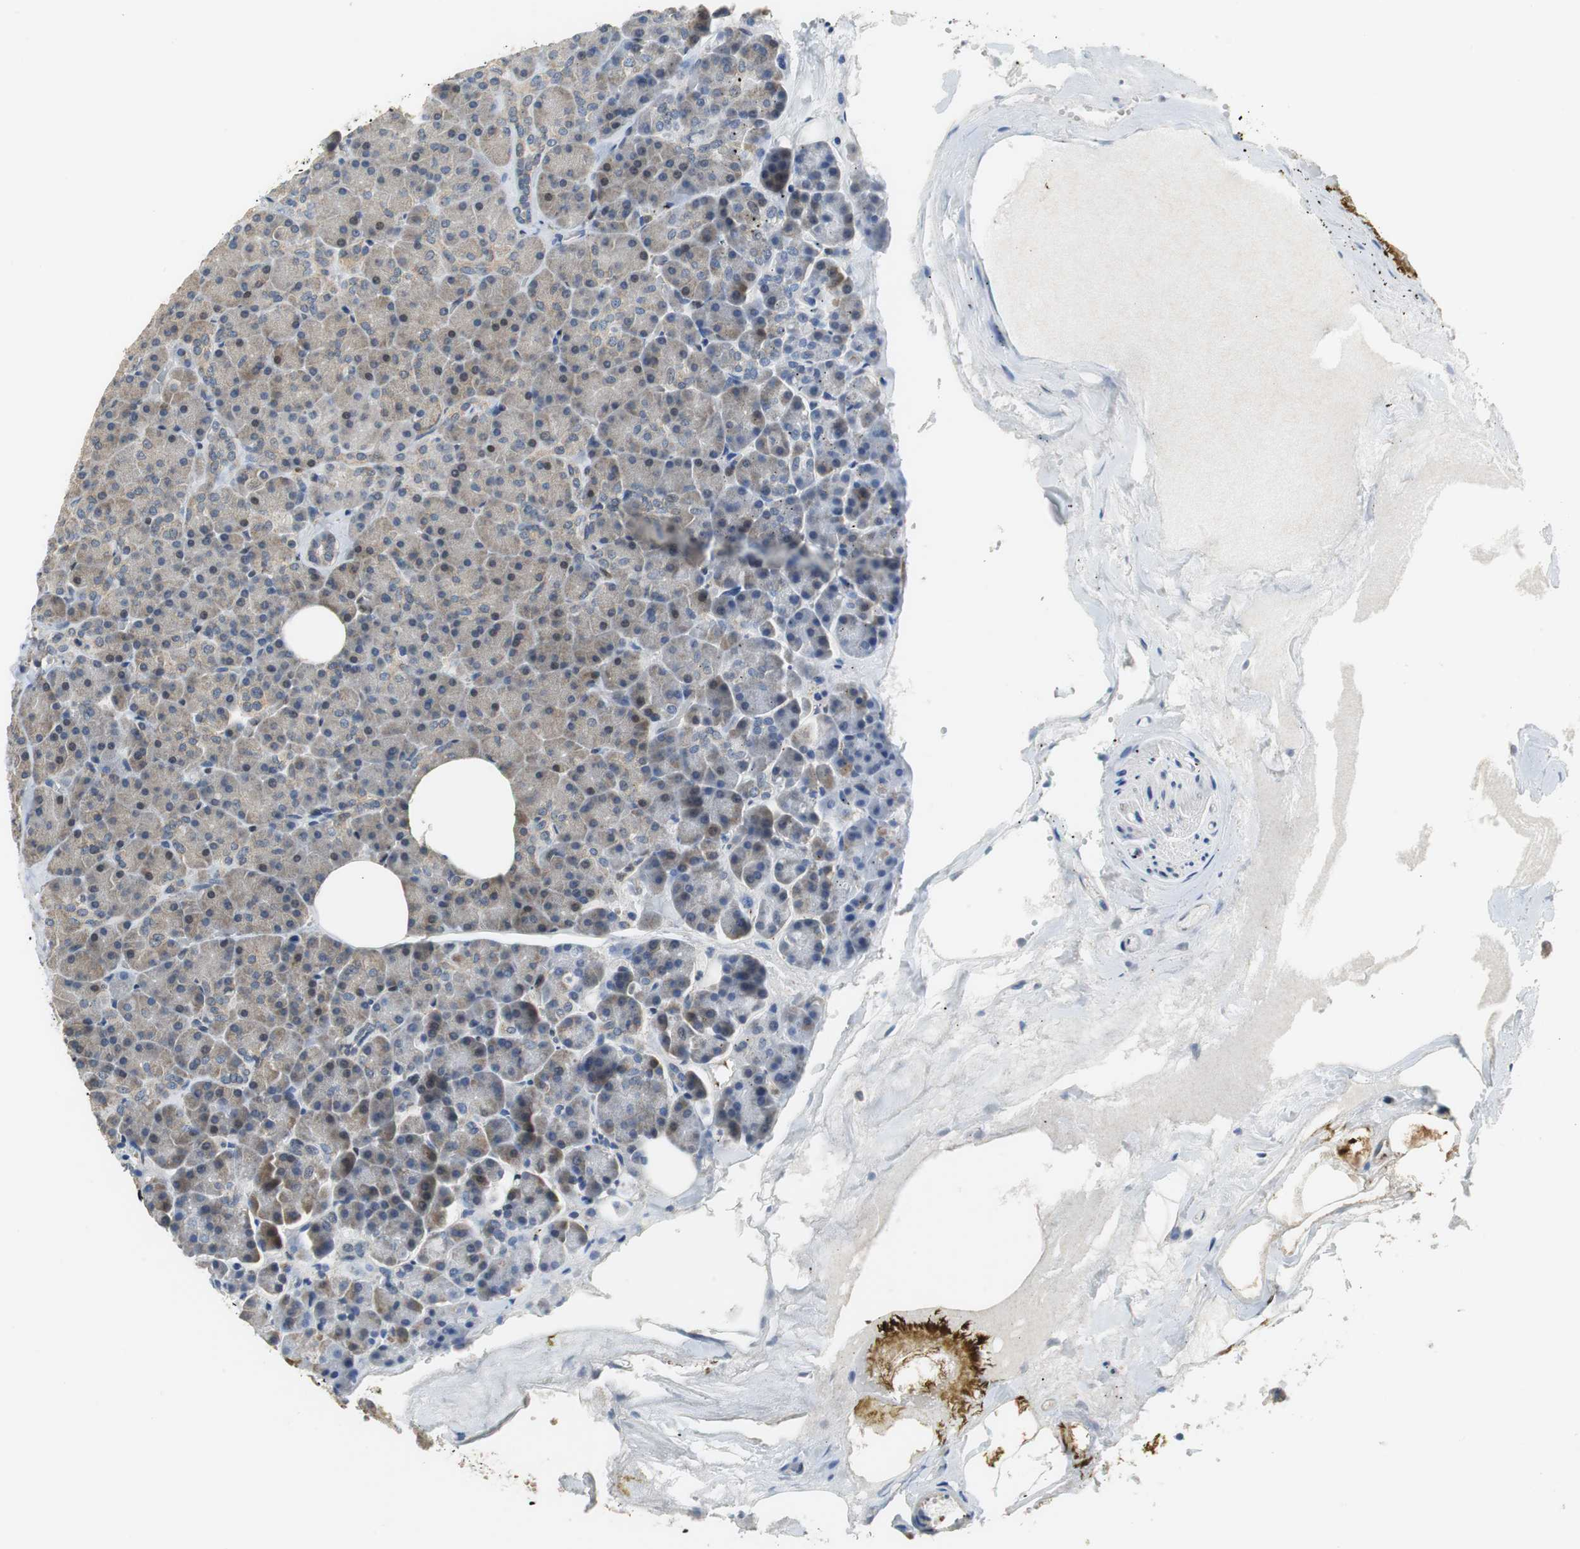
{"staining": {"intensity": "moderate", "quantity": ">75%", "location": "cytoplasmic/membranous"}, "tissue": "pancreas", "cell_type": "Exocrine glandular cells", "image_type": "normal", "snomed": [{"axis": "morphology", "description": "Normal tissue, NOS"}, {"axis": "topography", "description": "Pancreas"}], "caption": "Exocrine glandular cells display medium levels of moderate cytoplasmic/membranous staining in about >75% of cells in unremarkable human pancreas.", "gene": "GSDMD", "patient": {"sex": "female", "age": 35}}